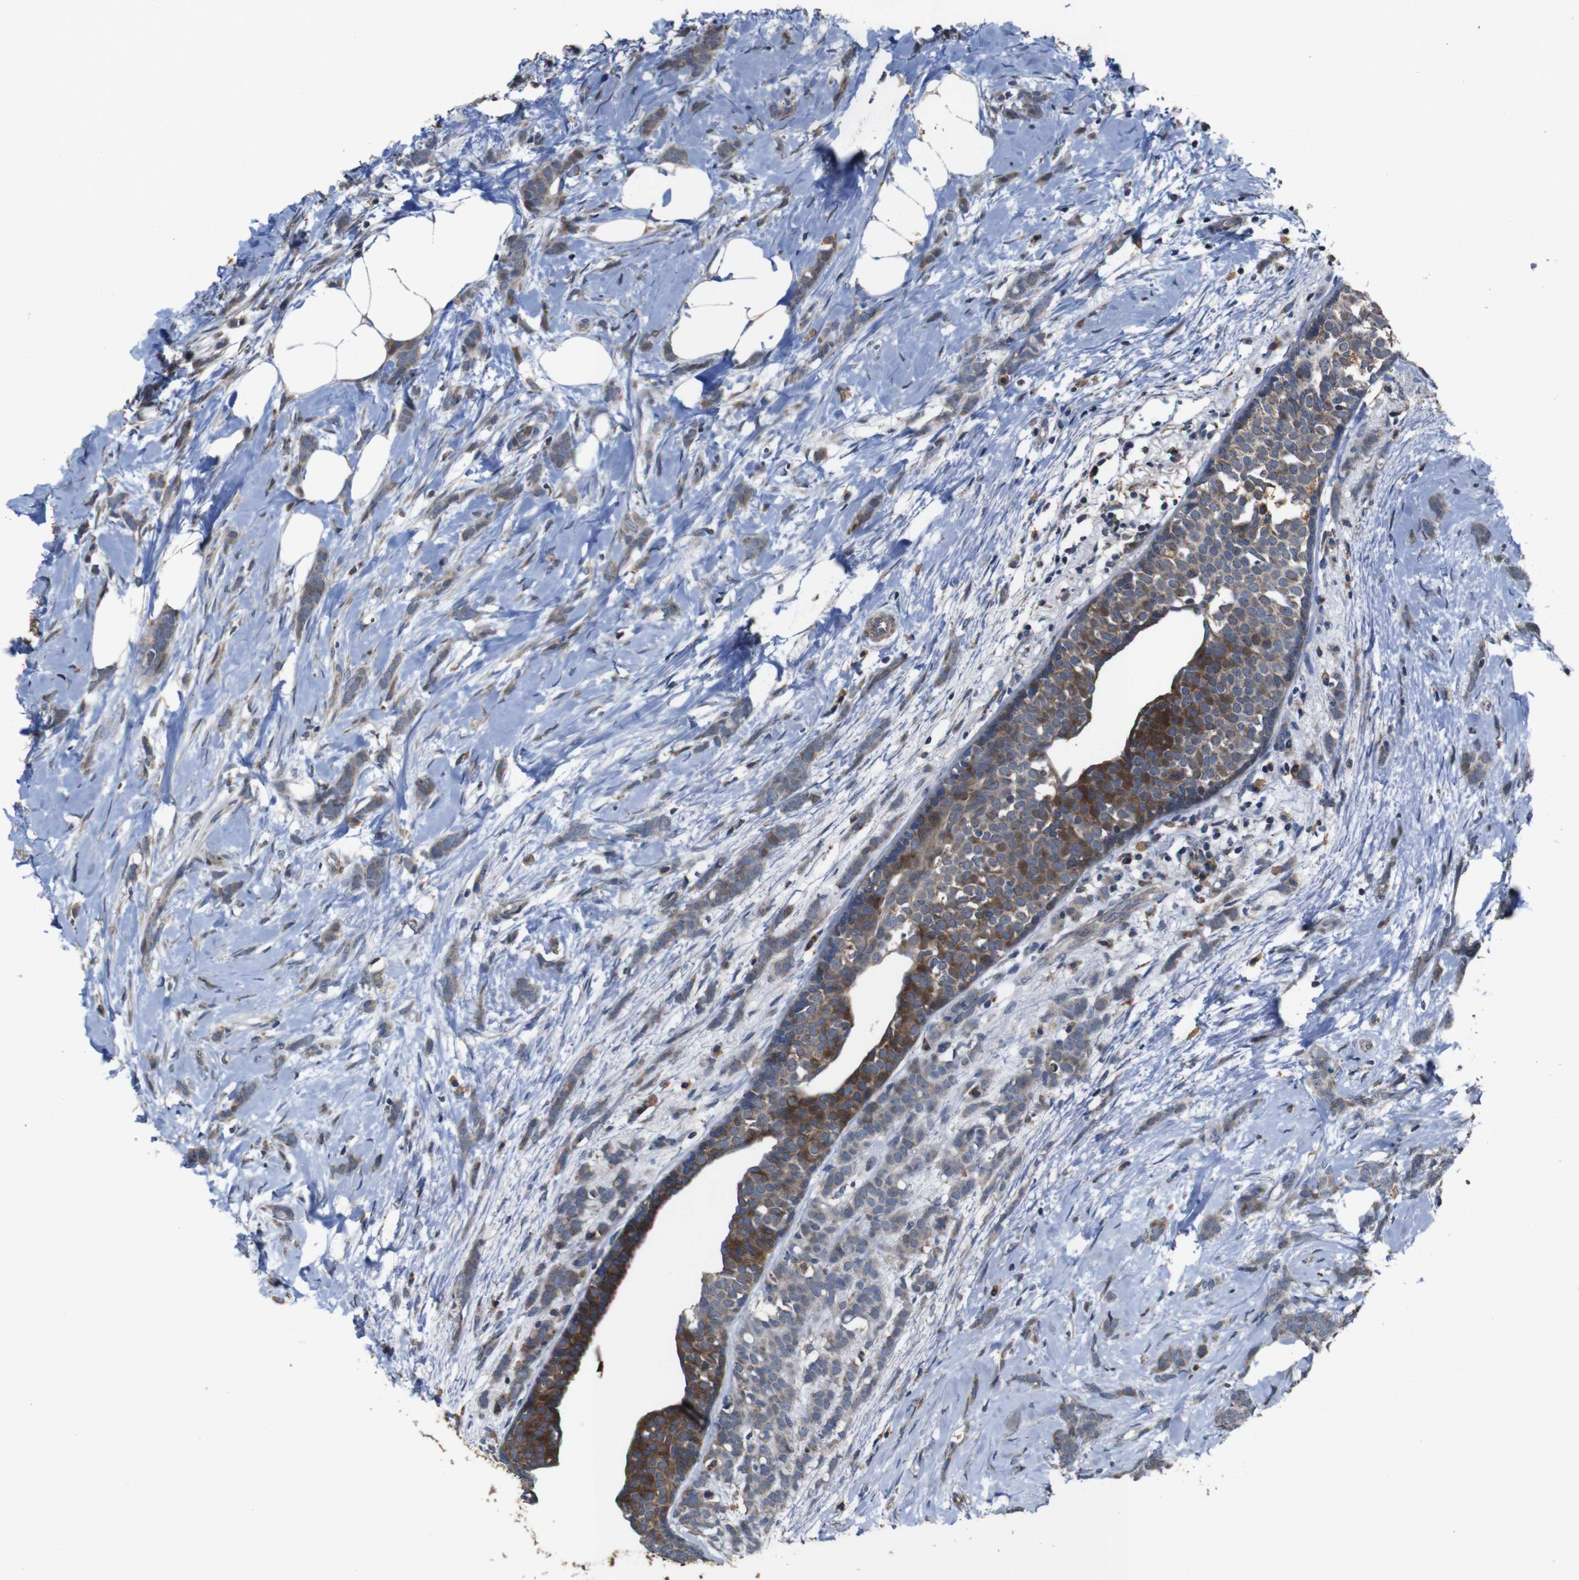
{"staining": {"intensity": "moderate", "quantity": "25%-75%", "location": "cytoplasmic/membranous"}, "tissue": "breast cancer", "cell_type": "Tumor cells", "image_type": "cancer", "snomed": [{"axis": "morphology", "description": "Lobular carcinoma, in situ"}, {"axis": "morphology", "description": "Lobular carcinoma"}, {"axis": "topography", "description": "Breast"}], "caption": "Breast cancer (lobular carcinoma in situ) stained with a brown dye displays moderate cytoplasmic/membranous positive staining in about 25%-75% of tumor cells.", "gene": "SNN", "patient": {"sex": "female", "age": 41}}